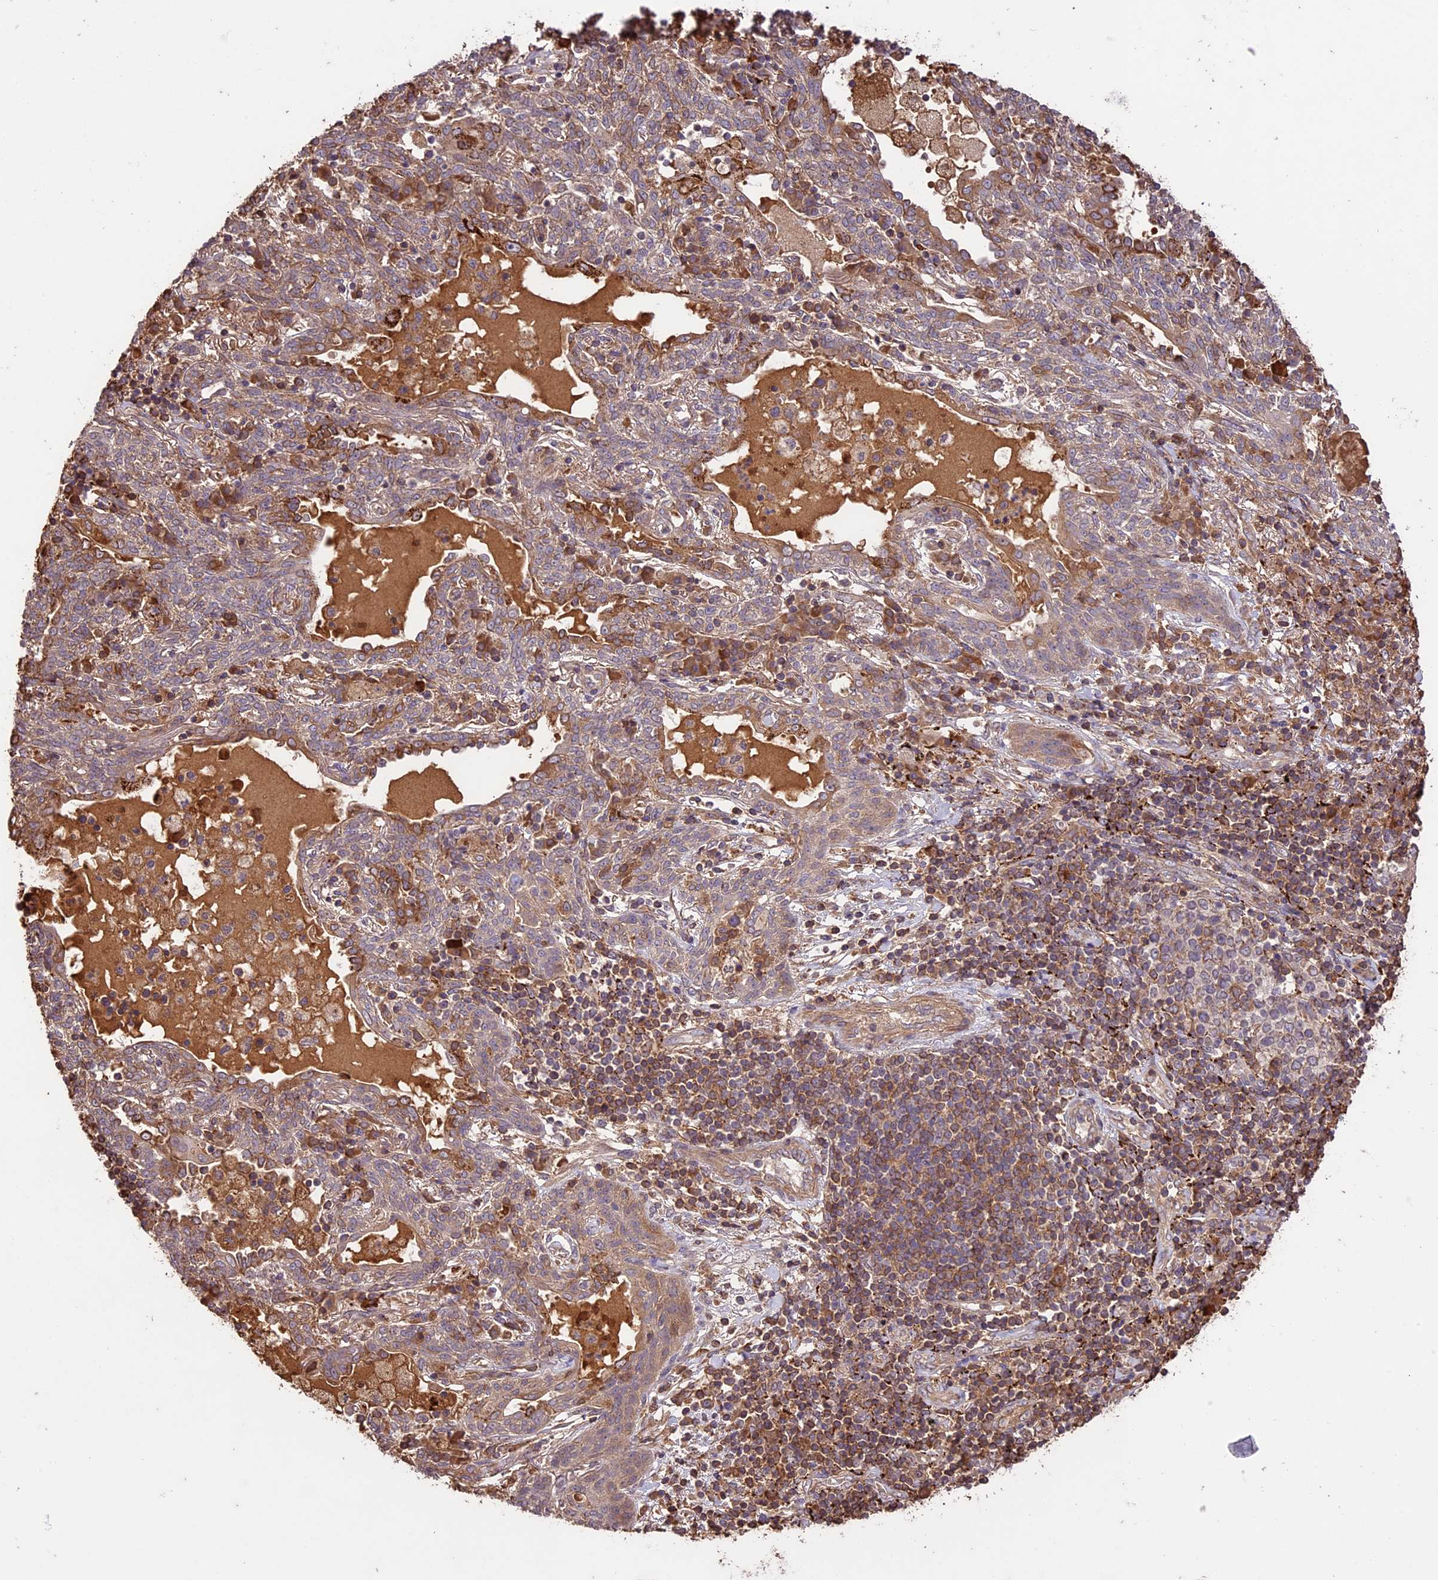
{"staining": {"intensity": "moderate", "quantity": "25%-75%", "location": "cytoplasmic/membranous"}, "tissue": "lung cancer", "cell_type": "Tumor cells", "image_type": "cancer", "snomed": [{"axis": "morphology", "description": "Squamous cell carcinoma, NOS"}, {"axis": "topography", "description": "Lung"}], "caption": "Lung cancer stained for a protein (brown) shows moderate cytoplasmic/membranous positive staining in about 25%-75% of tumor cells.", "gene": "CRLF1", "patient": {"sex": "female", "age": 70}}